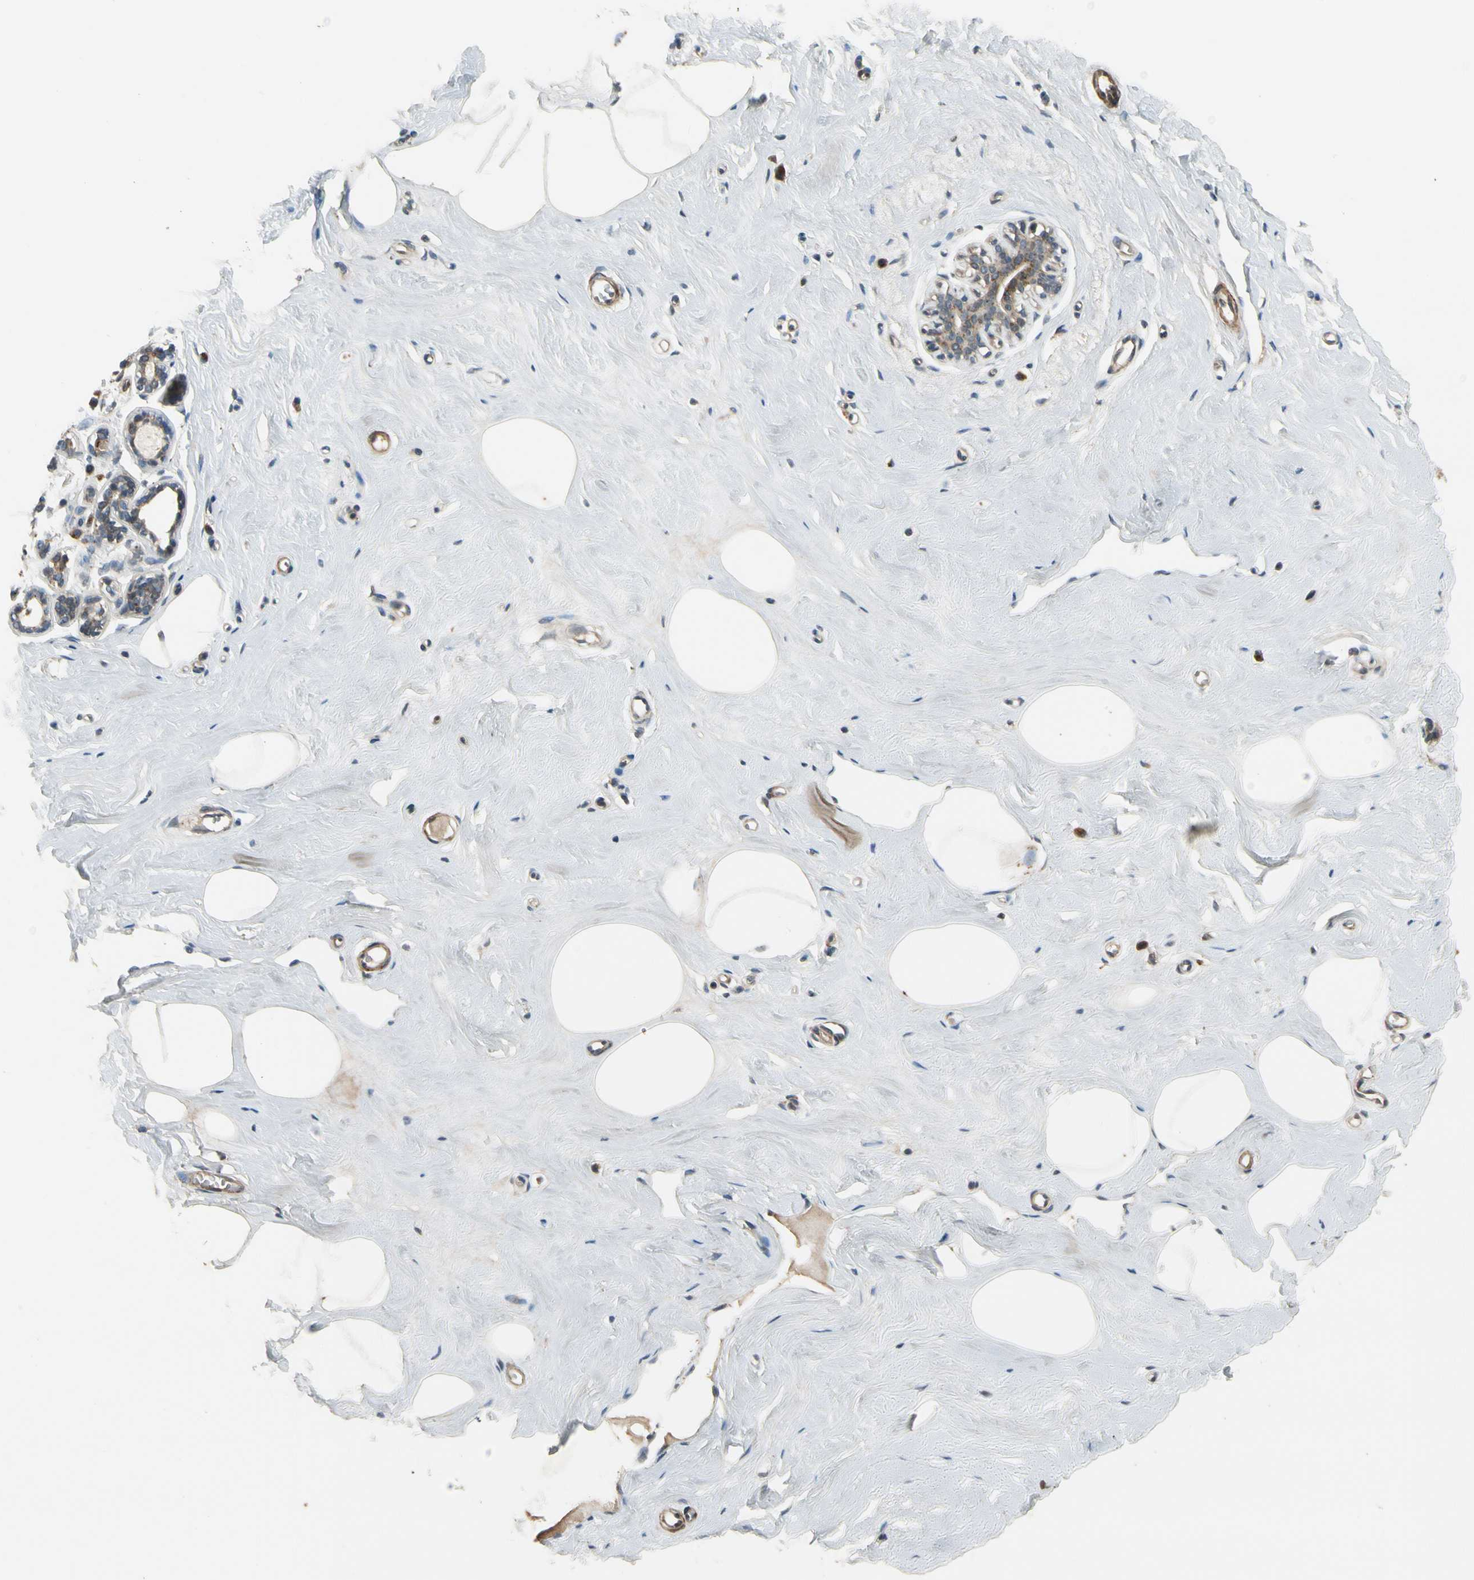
{"staining": {"intensity": "negative", "quantity": "none", "location": "none"}, "tissue": "breast", "cell_type": "Adipocytes", "image_type": "normal", "snomed": [{"axis": "morphology", "description": "Normal tissue, NOS"}, {"axis": "topography", "description": "Breast"}], "caption": "The image demonstrates no significant positivity in adipocytes of breast. Brightfield microscopy of immunohistochemistry (IHC) stained with DAB (brown) and hematoxylin (blue), captured at high magnification.", "gene": "MST1R", "patient": {"sex": "female", "age": 45}}